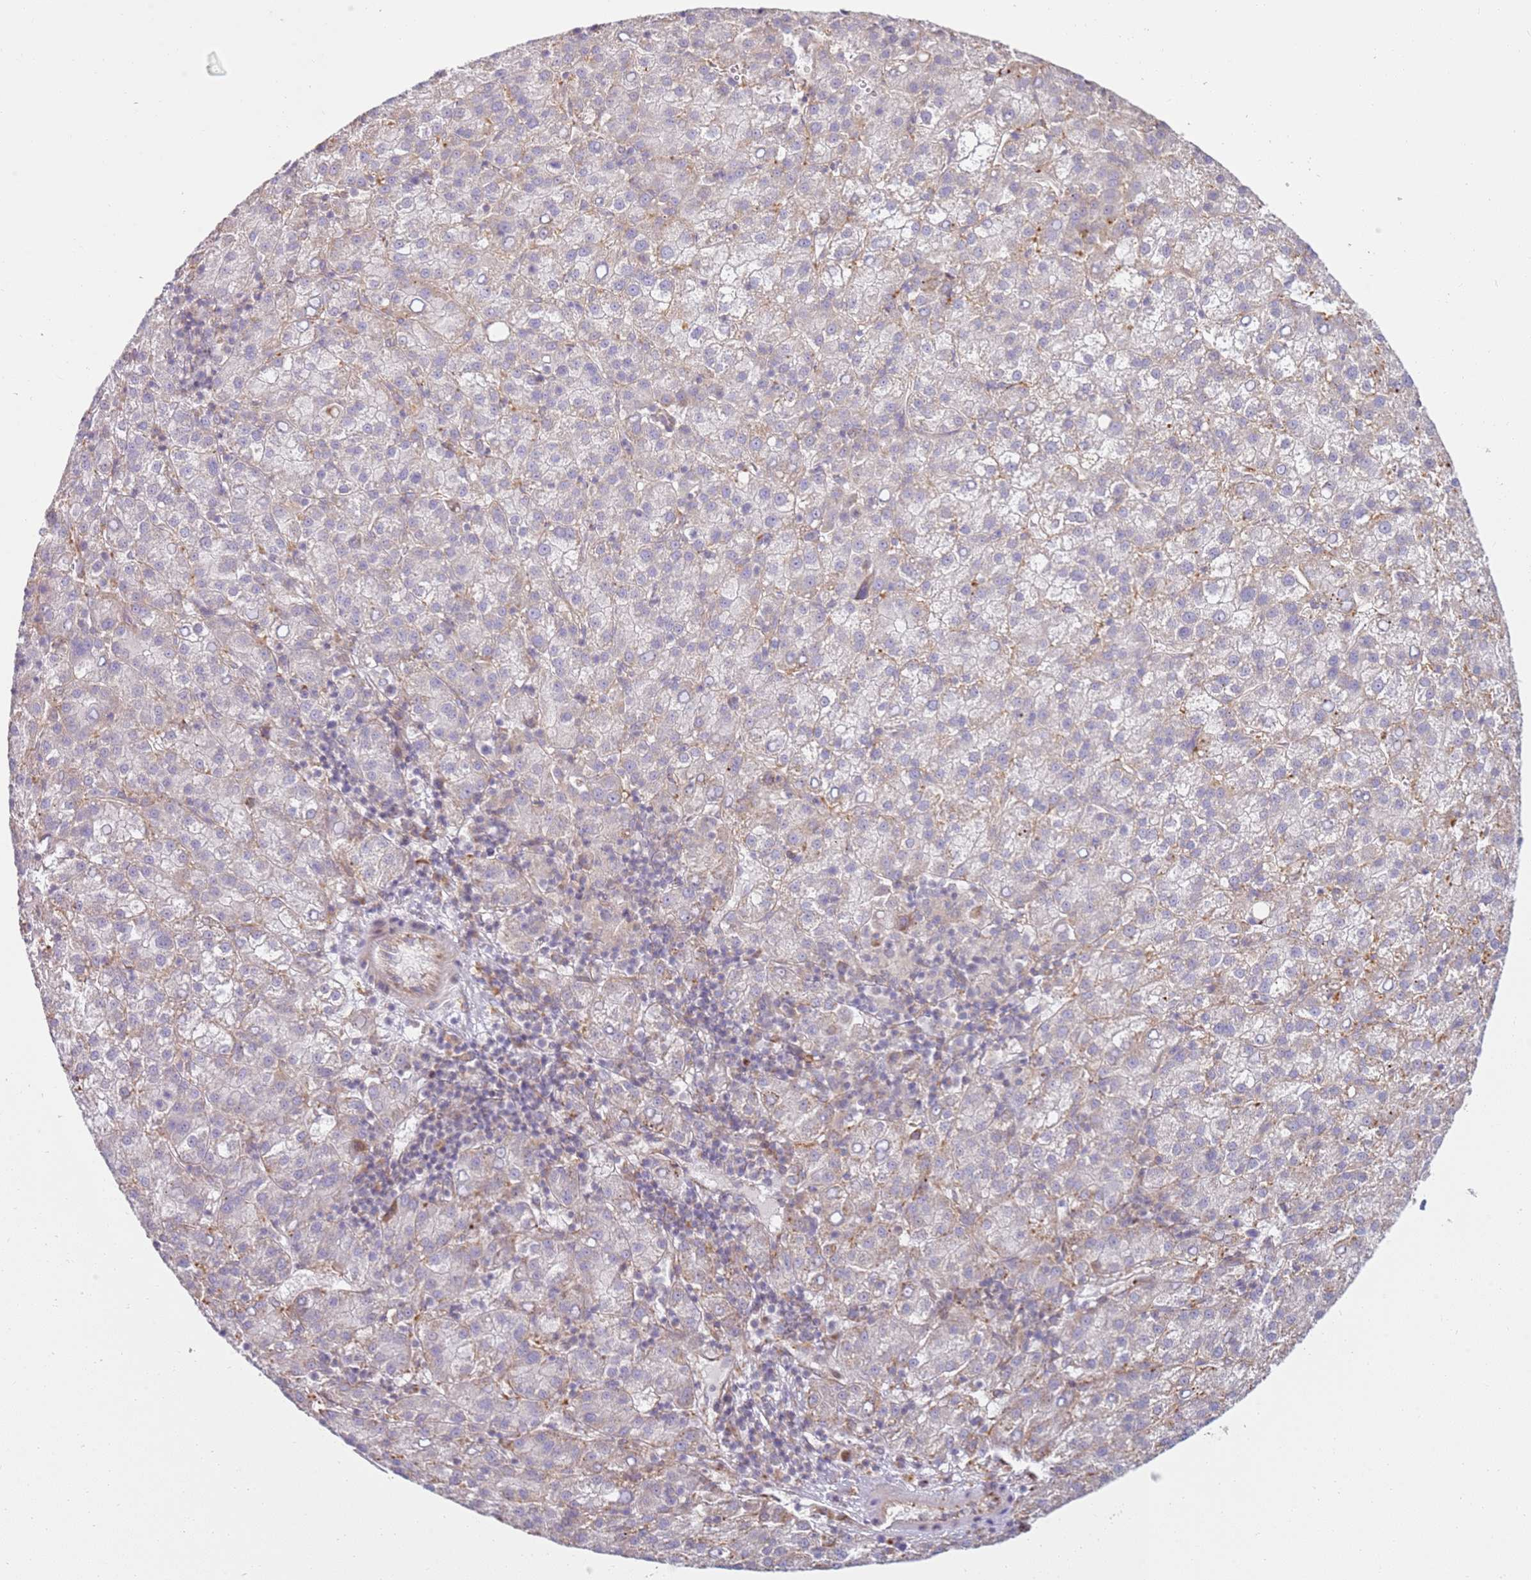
{"staining": {"intensity": "negative", "quantity": "none", "location": "none"}, "tissue": "liver cancer", "cell_type": "Tumor cells", "image_type": "cancer", "snomed": [{"axis": "morphology", "description": "Carcinoma, Hepatocellular, NOS"}, {"axis": "topography", "description": "Liver"}], "caption": "Immunohistochemistry (IHC) micrograph of human liver hepatocellular carcinoma stained for a protein (brown), which demonstrates no staining in tumor cells.", "gene": "GRAP", "patient": {"sex": "female", "age": 58}}